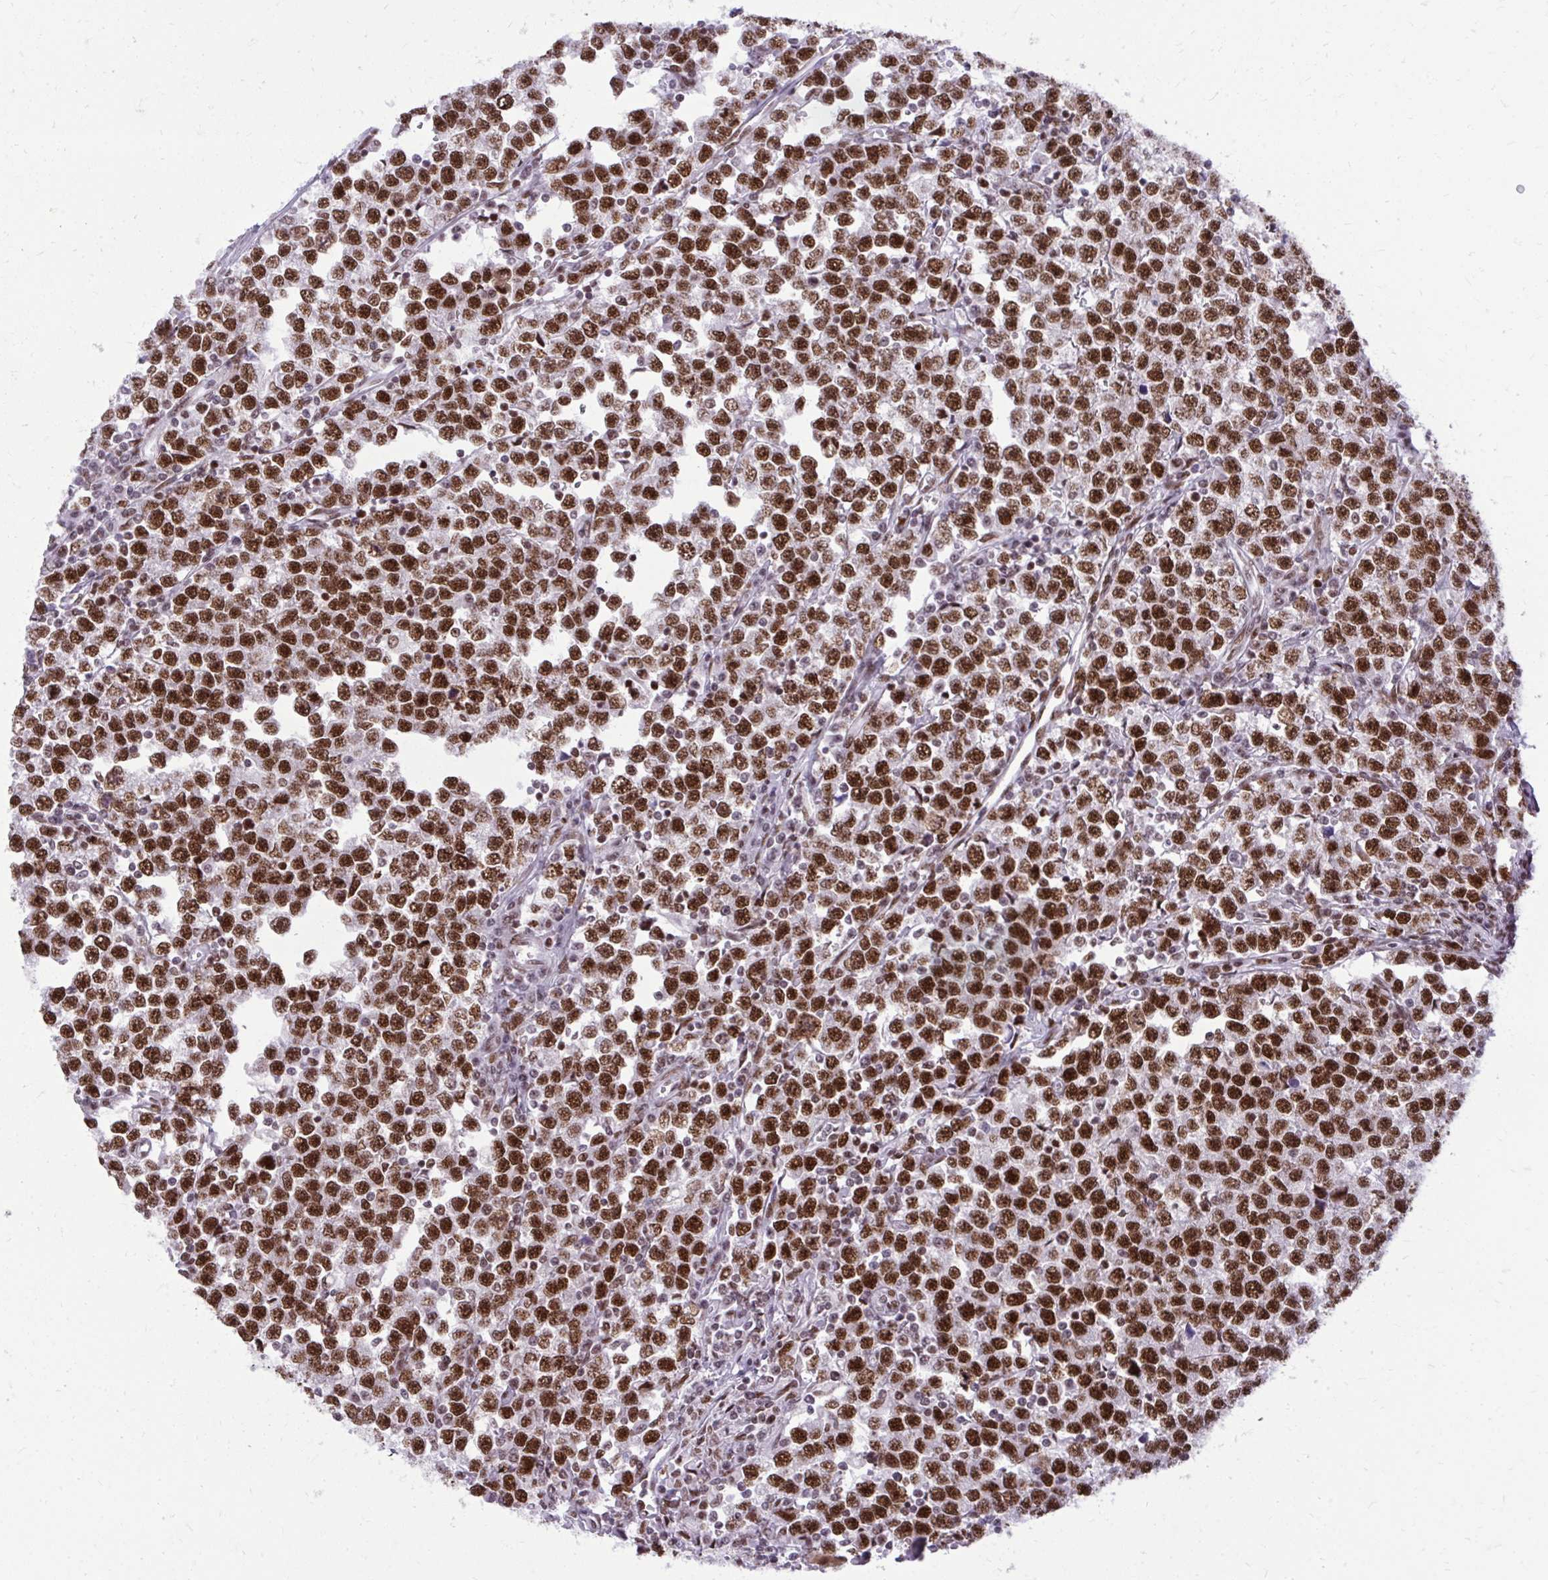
{"staining": {"intensity": "strong", "quantity": ">75%", "location": "nuclear"}, "tissue": "testis cancer", "cell_type": "Tumor cells", "image_type": "cancer", "snomed": [{"axis": "morphology", "description": "Seminoma, NOS"}, {"axis": "topography", "description": "Testis"}], "caption": "DAB immunohistochemical staining of human testis seminoma shows strong nuclear protein positivity in about >75% of tumor cells.", "gene": "CDYL", "patient": {"sex": "male", "age": 43}}